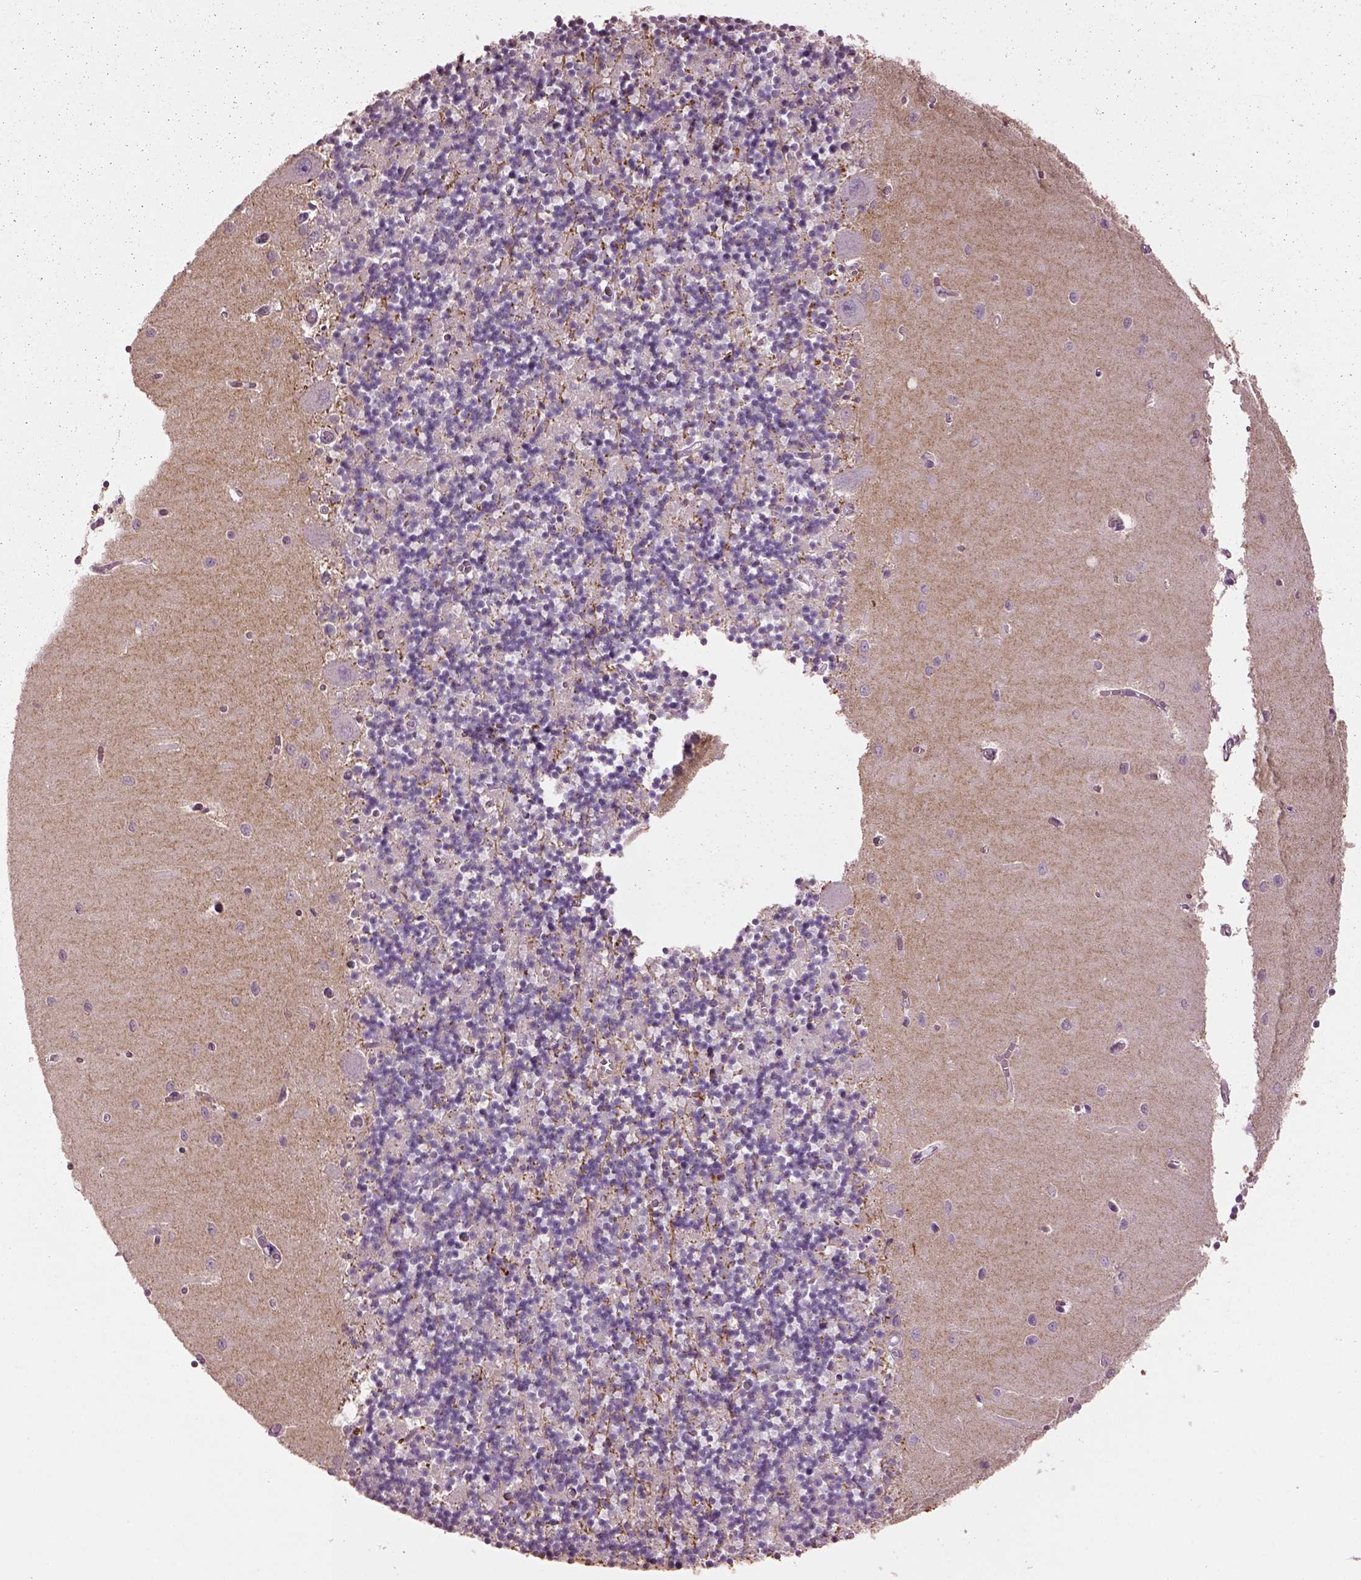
{"staining": {"intensity": "negative", "quantity": "none", "location": "none"}, "tissue": "cerebellum", "cell_type": "Cells in granular layer", "image_type": "normal", "snomed": [{"axis": "morphology", "description": "Normal tissue, NOS"}, {"axis": "topography", "description": "Cerebellum"}], "caption": "The image demonstrates no significant staining in cells in granular layer of cerebellum.", "gene": "KCNIP3", "patient": {"sex": "female", "age": 64}}